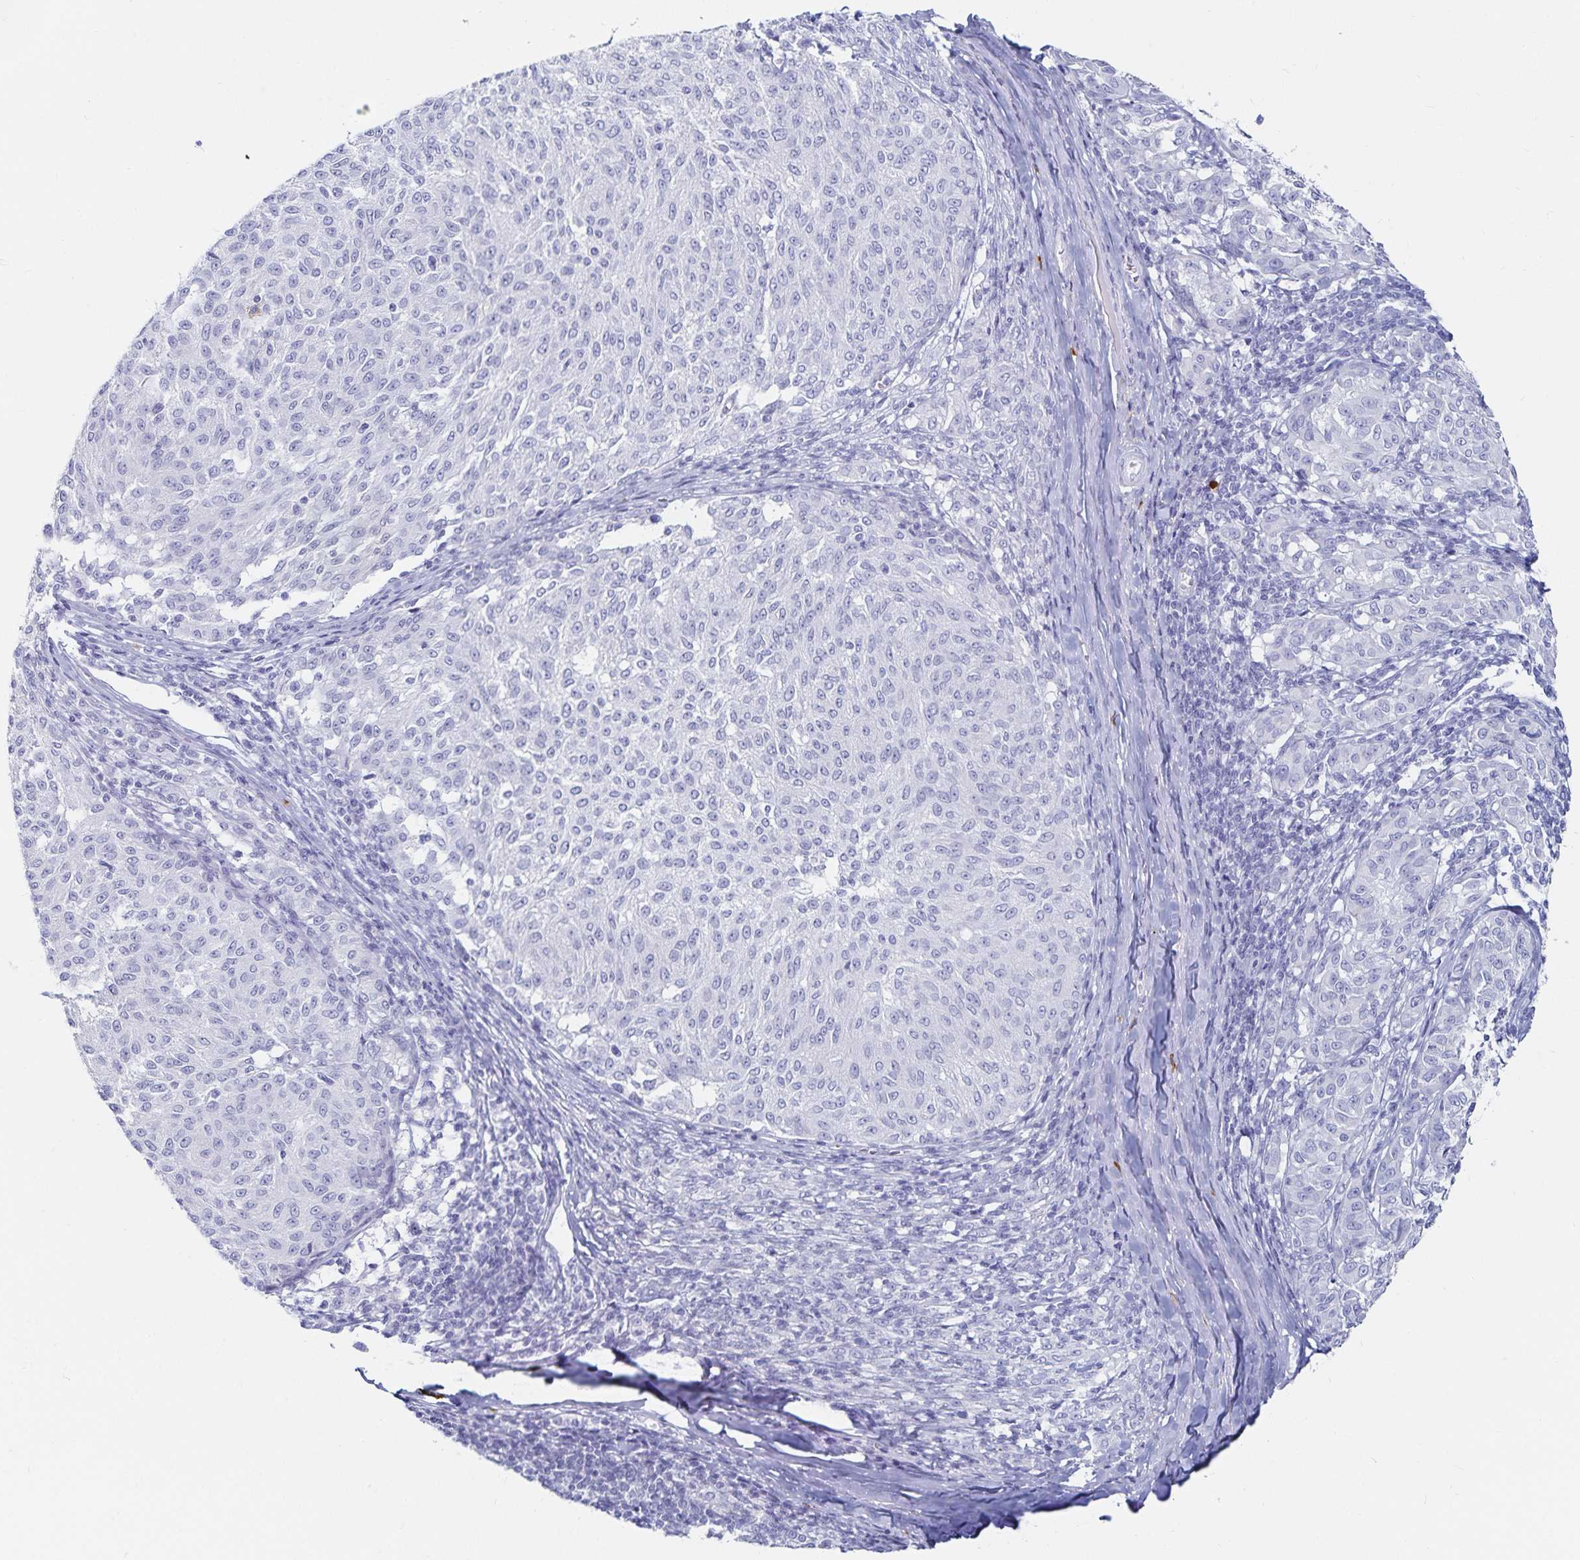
{"staining": {"intensity": "negative", "quantity": "none", "location": "none"}, "tissue": "melanoma", "cell_type": "Tumor cells", "image_type": "cancer", "snomed": [{"axis": "morphology", "description": "Malignant melanoma, NOS"}, {"axis": "topography", "description": "Skin"}], "caption": "This is an IHC image of human malignant melanoma. There is no expression in tumor cells.", "gene": "TNIP1", "patient": {"sex": "female", "age": 72}}